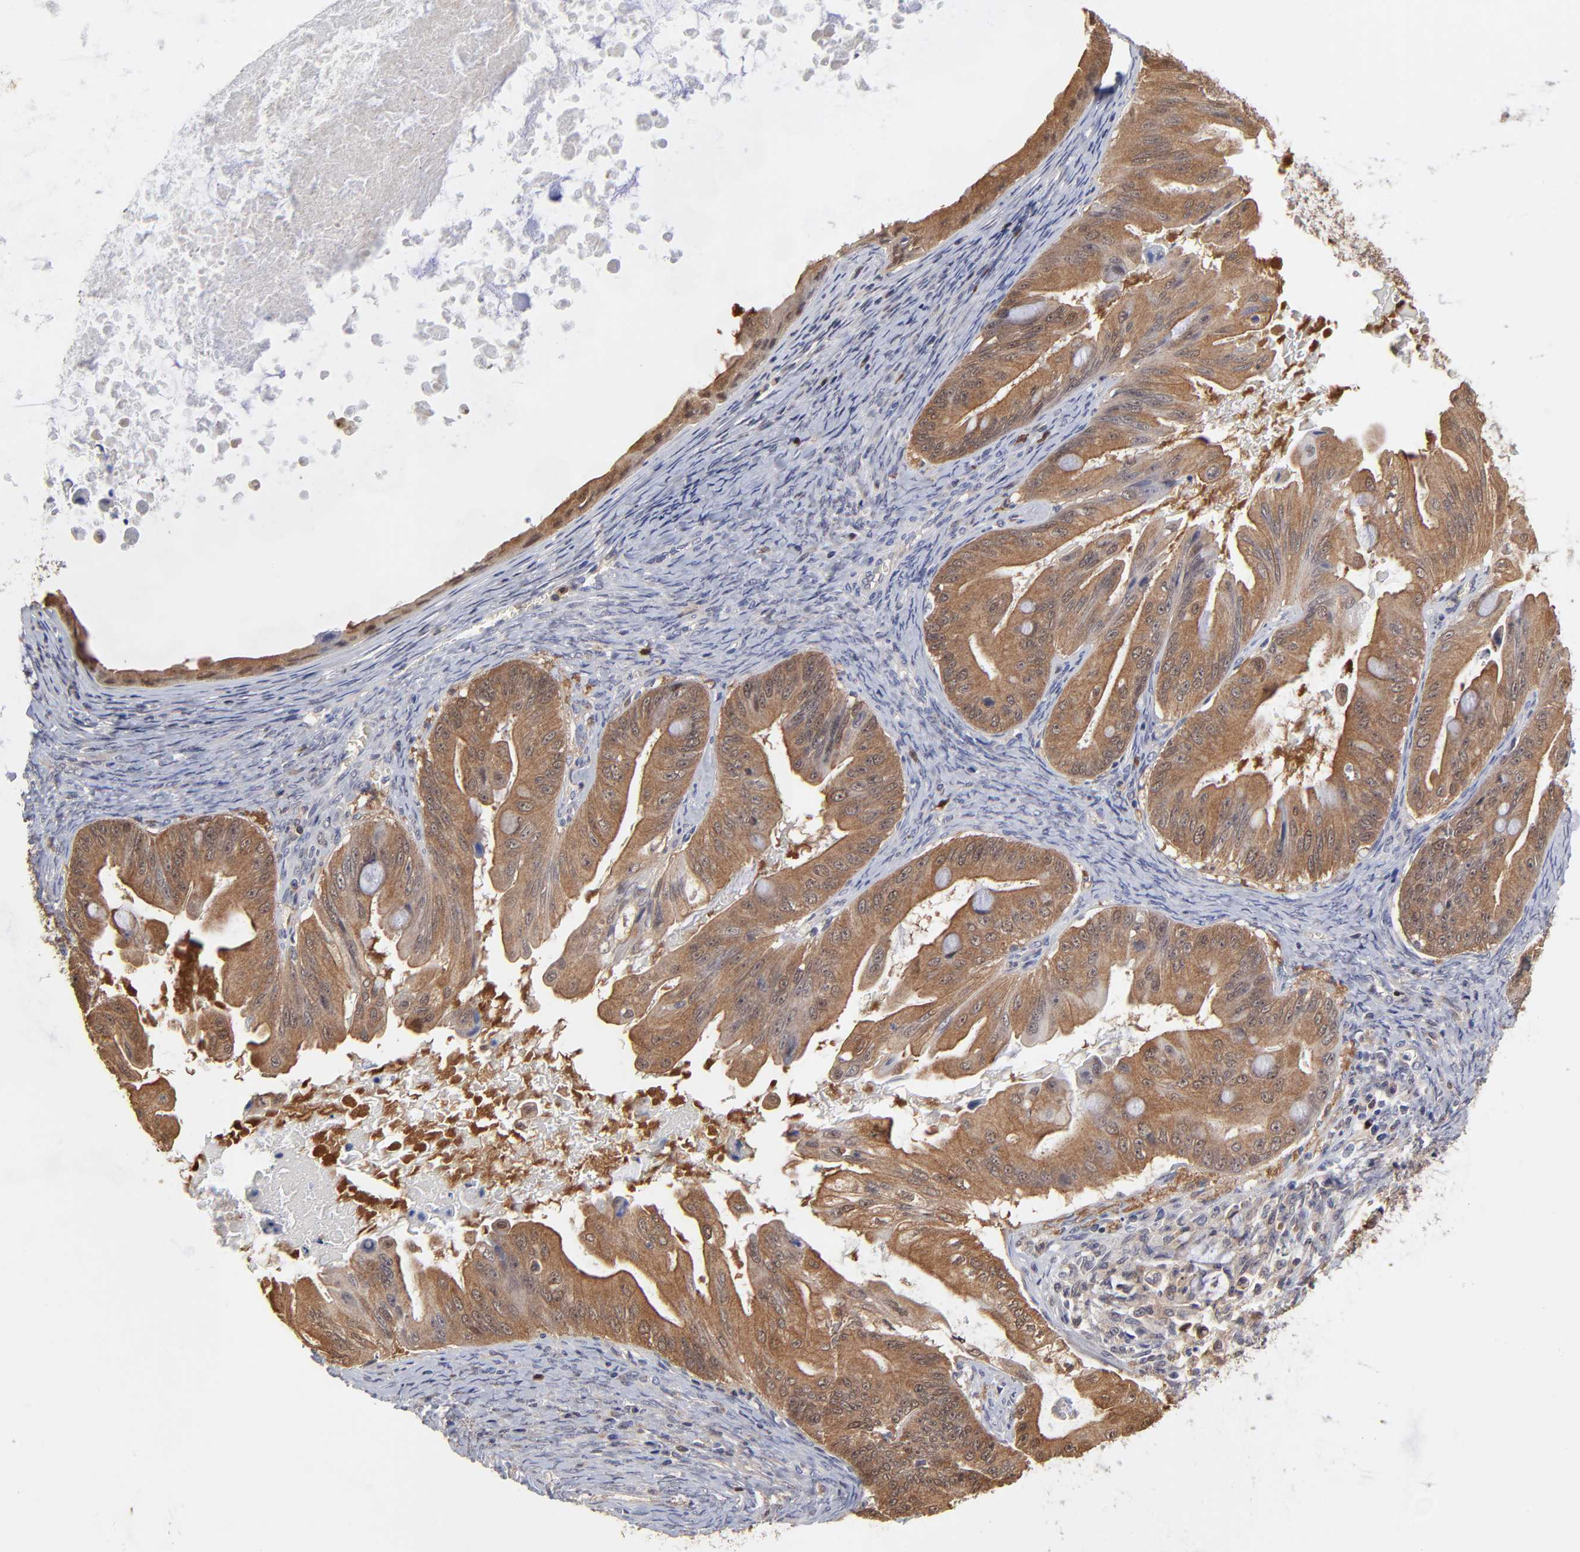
{"staining": {"intensity": "moderate", "quantity": ">75%", "location": "cytoplasmic/membranous"}, "tissue": "ovarian cancer", "cell_type": "Tumor cells", "image_type": "cancer", "snomed": [{"axis": "morphology", "description": "Cystadenocarcinoma, mucinous, NOS"}, {"axis": "topography", "description": "Ovary"}], "caption": "Mucinous cystadenocarcinoma (ovarian) stained with a protein marker demonstrates moderate staining in tumor cells.", "gene": "CASP3", "patient": {"sex": "female", "age": 37}}